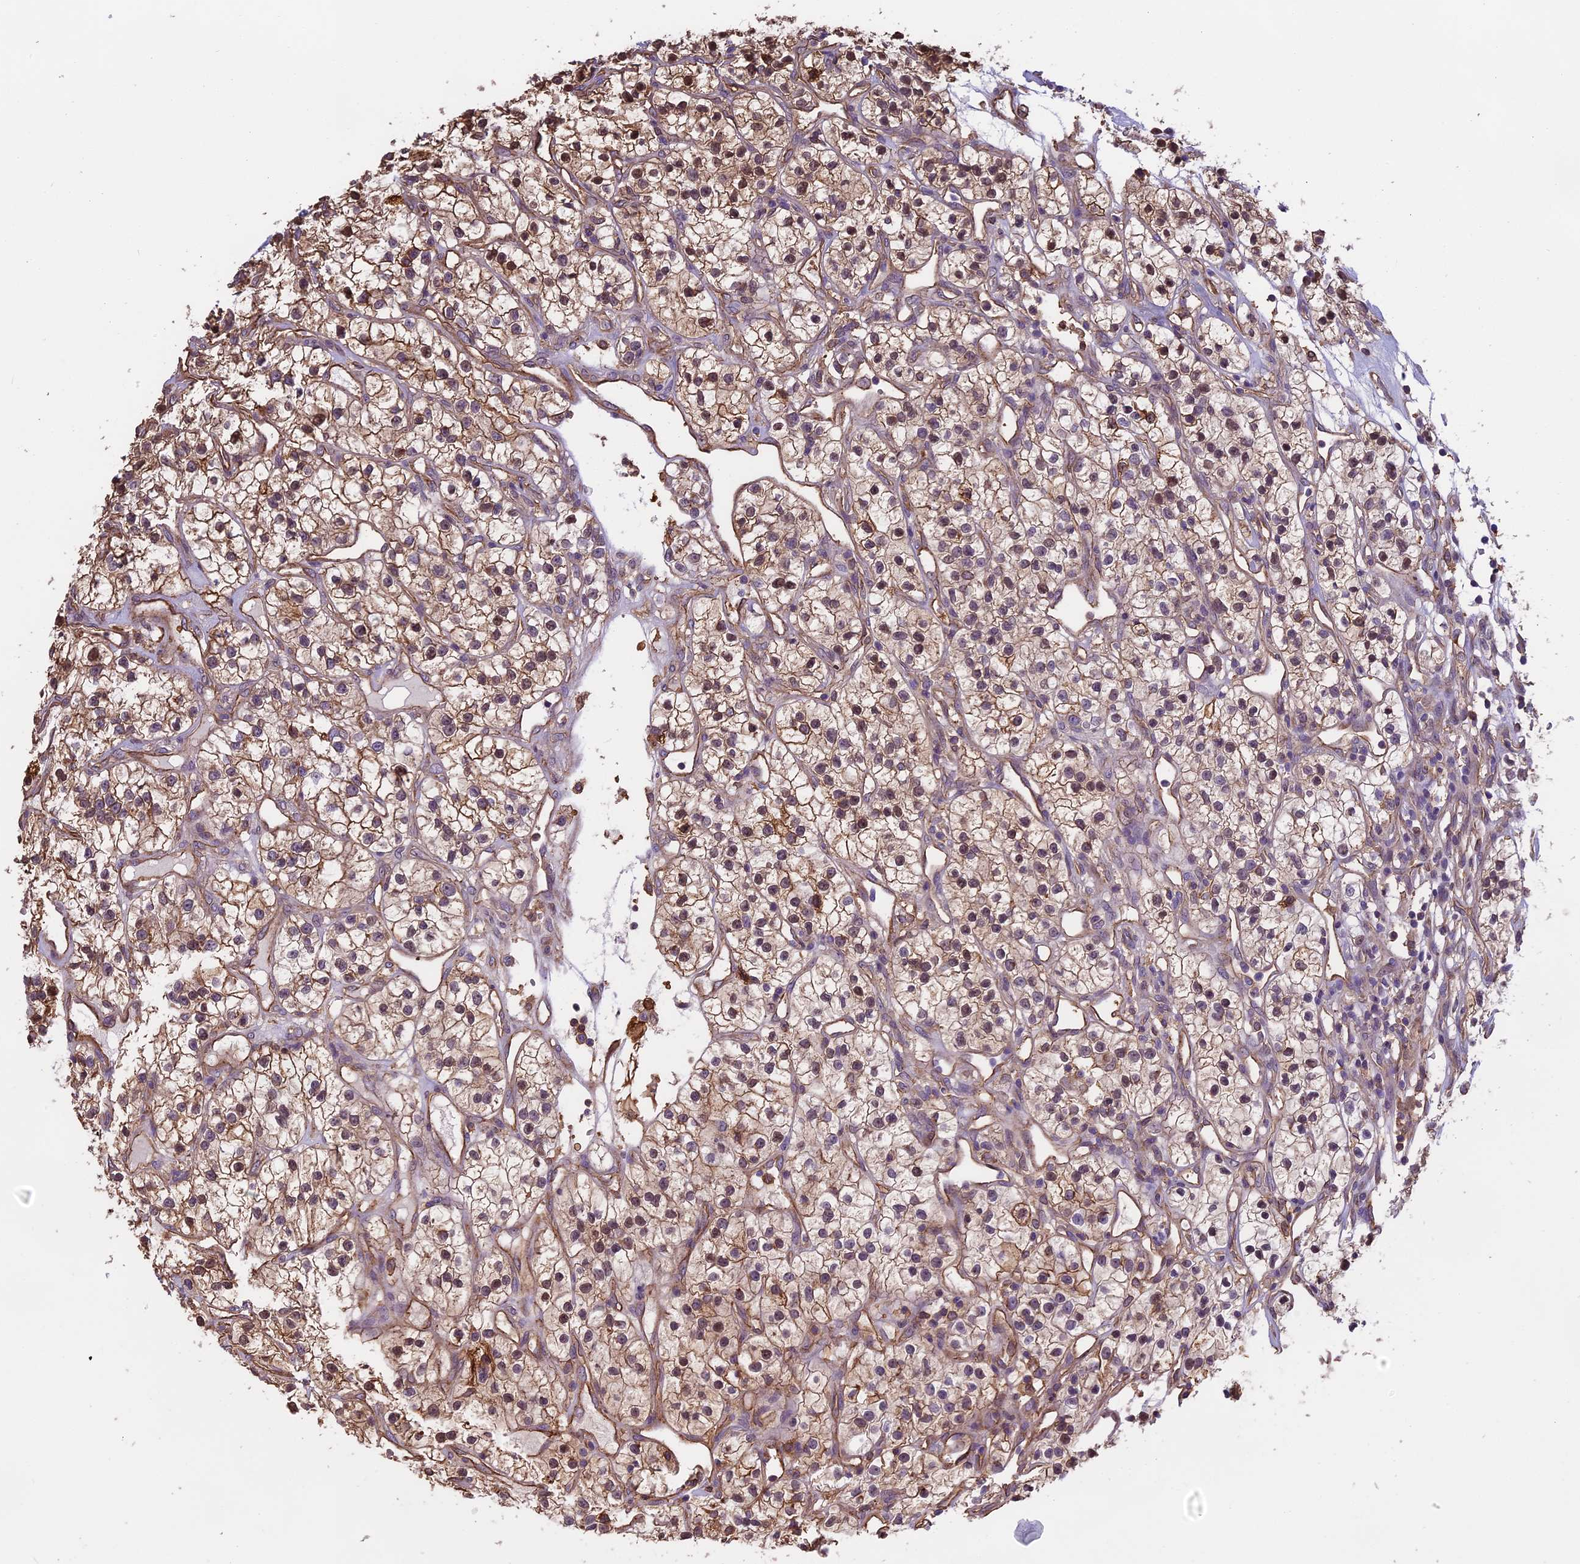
{"staining": {"intensity": "moderate", "quantity": ">75%", "location": "cytoplasmic/membranous,nuclear"}, "tissue": "renal cancer", "cell_type": "Tumor cells", "image_type": "cancer", "snomed": [{"axis": "morphology", "description": "Adenocarcinoma, NOS"}, {"axis": "topography", "description": "Kidney"}], "caption": "Protein staining of renal cancer tissue reveals moderate cytoplasmic/membranous and nuclear expression in approximately >75% of tumor cells.", "gene": "TMEM255B", "patient": {"sex": "female", "age": 57}}